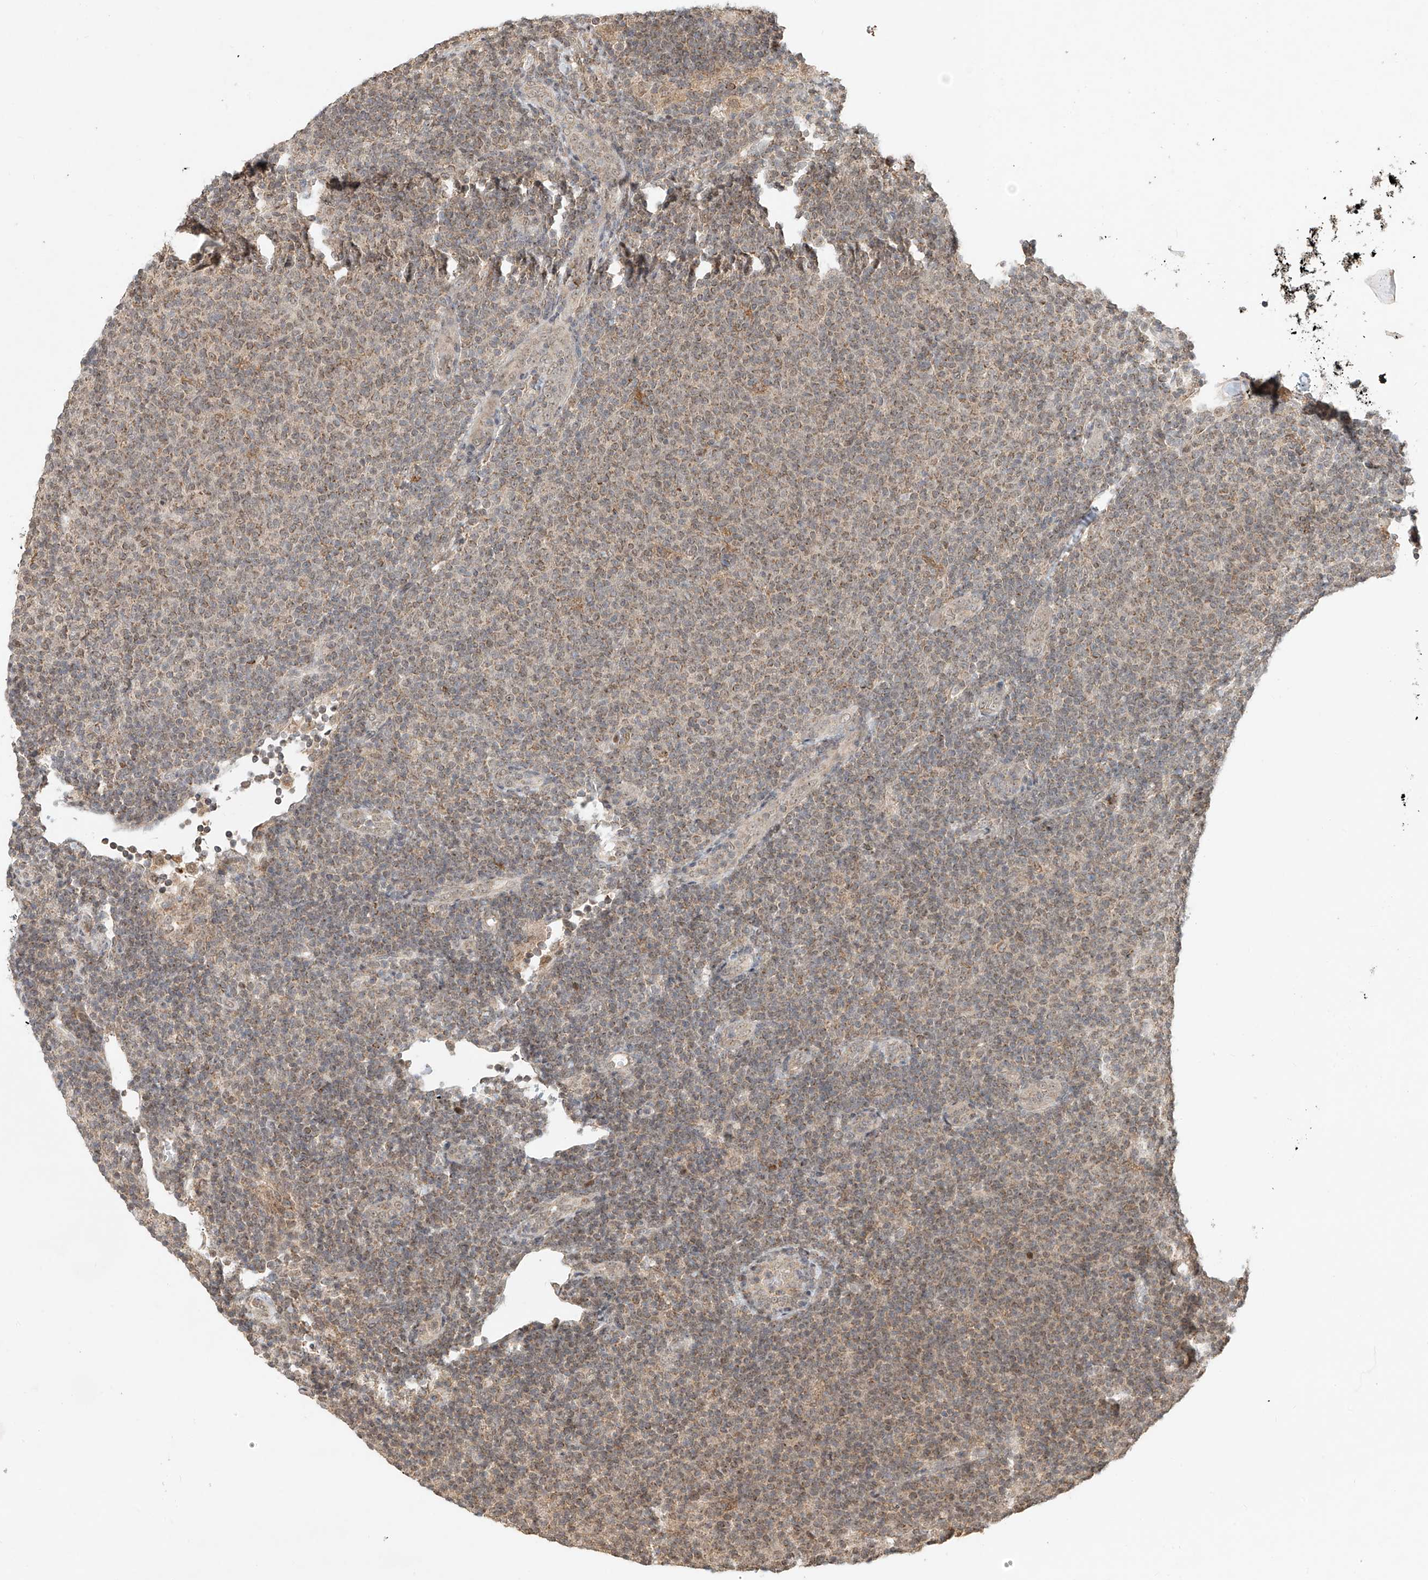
{"staining": {"intensity": "weak", "quantity": "25%-75%", "location": "cytoplasmic/membranous,nuclear"}, "tissue": "lymphoma", "cell_type": "Tumor cells", "image_type": "cancer", "snomed": [{"axis": "morphology", "description": "Malignant lymphoma, non-Hodgkin's type, Low grade"}, {"axis": "topography", "description": "Lymph node"}], "caption": "An immunohistochemistry micrograph of tumor tissue is shown. Protein staining in brown labels weak cytoplasmic/membranous and nuclear positivity in lymphoma within tumor cells.", "gene": "SYTL3", "patient": {"sex": "male", "age": 66}}